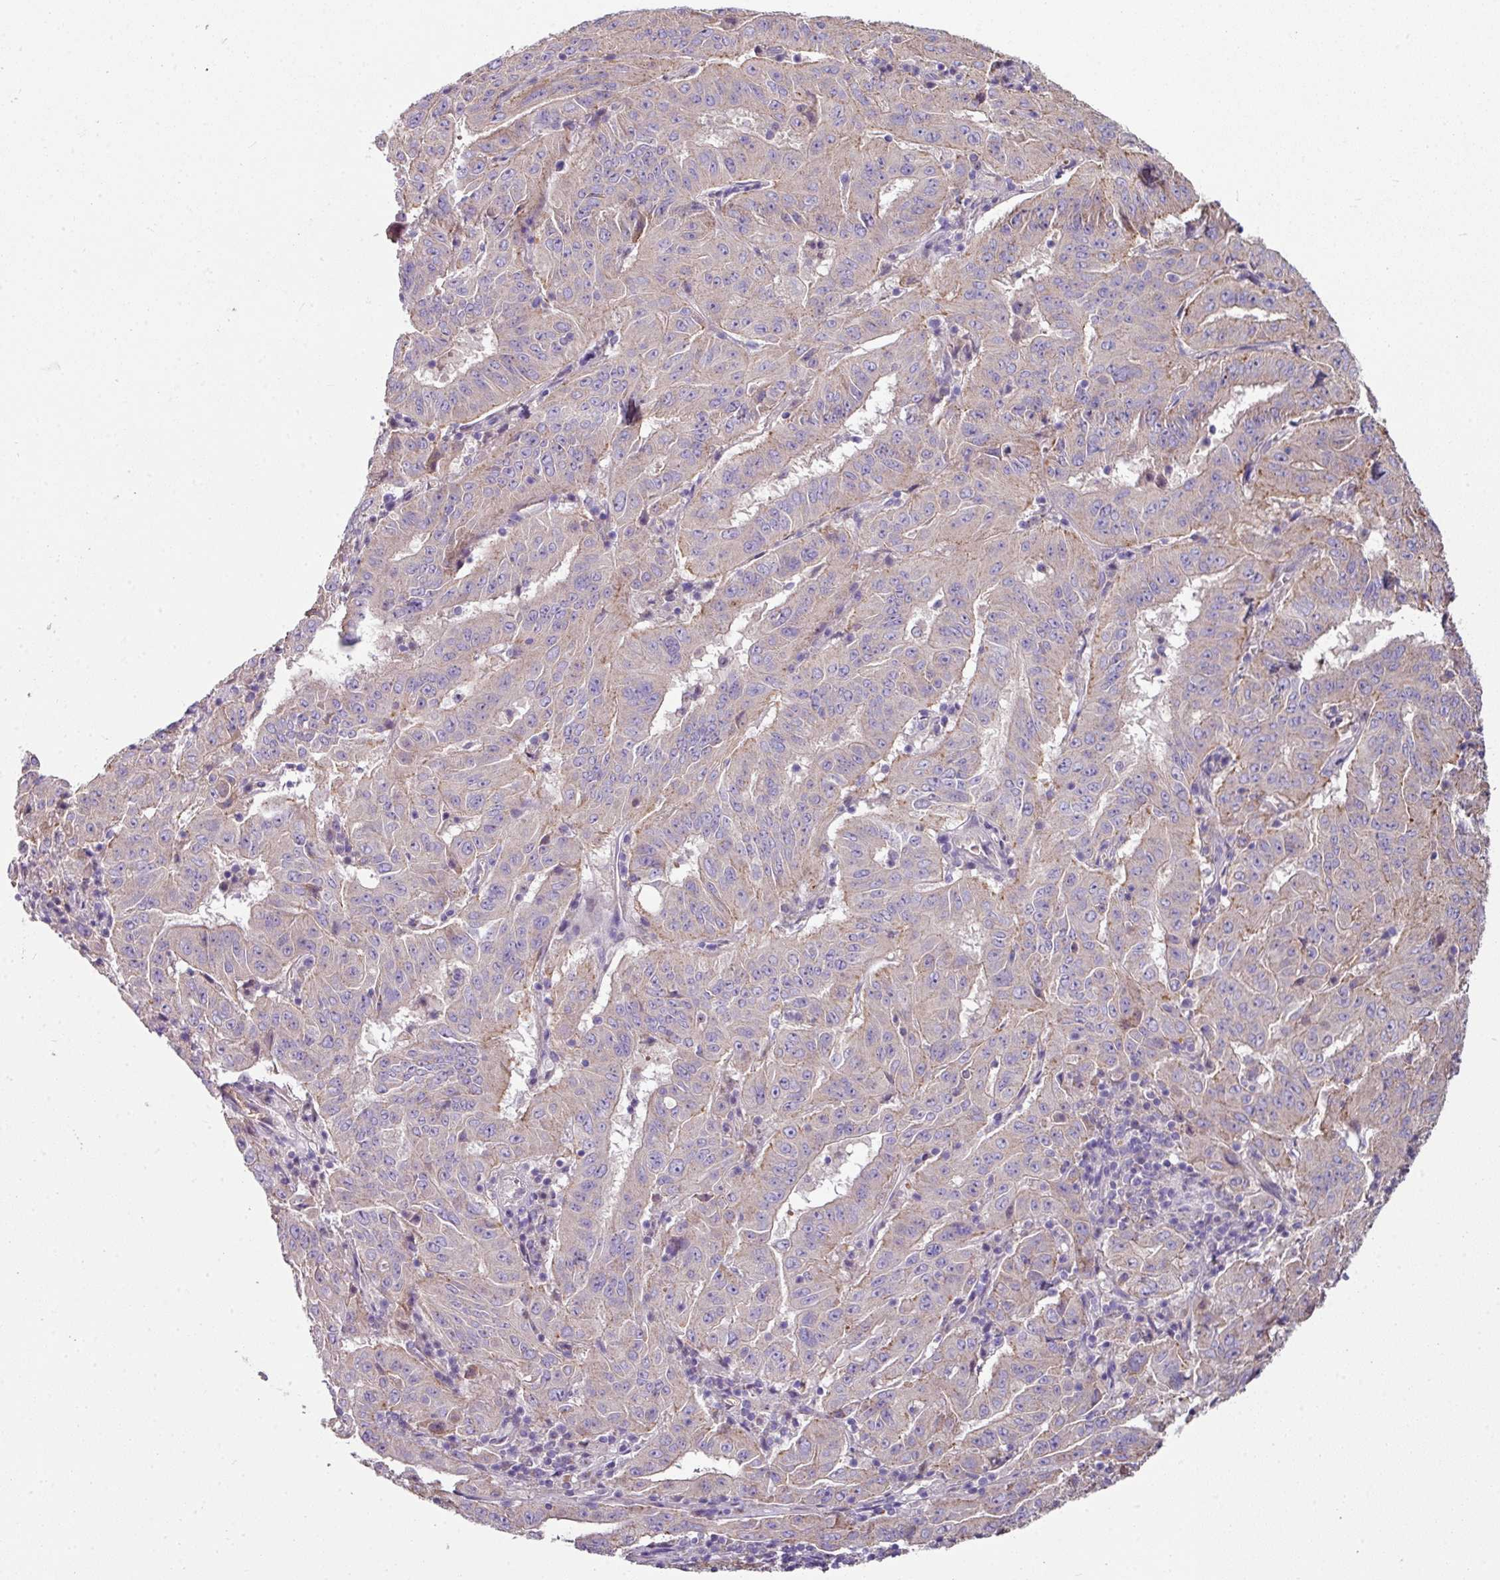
{"staining": {"intensity": "weak", "quantity": "25%-75%", "location": "cytoplasmic/membranous"}, "tissue": "pancreatic cancer", "cell_type": "Tumor cells", "image_type": "cancer", "snomed": [{"axis": "morphology", "description": "Adenocarcinoma, NOS"}, {"axis": "topography", "description": "Pancreas"}], "caption": "IHC of pancreatic adenocarcinoma demonstrates low levels of weak cytoplasmic/membranous expression in approximately 25%-75% of tumor cells.", "gene": "LRRC9", "patient": {"sex": "male", "age": 63}}